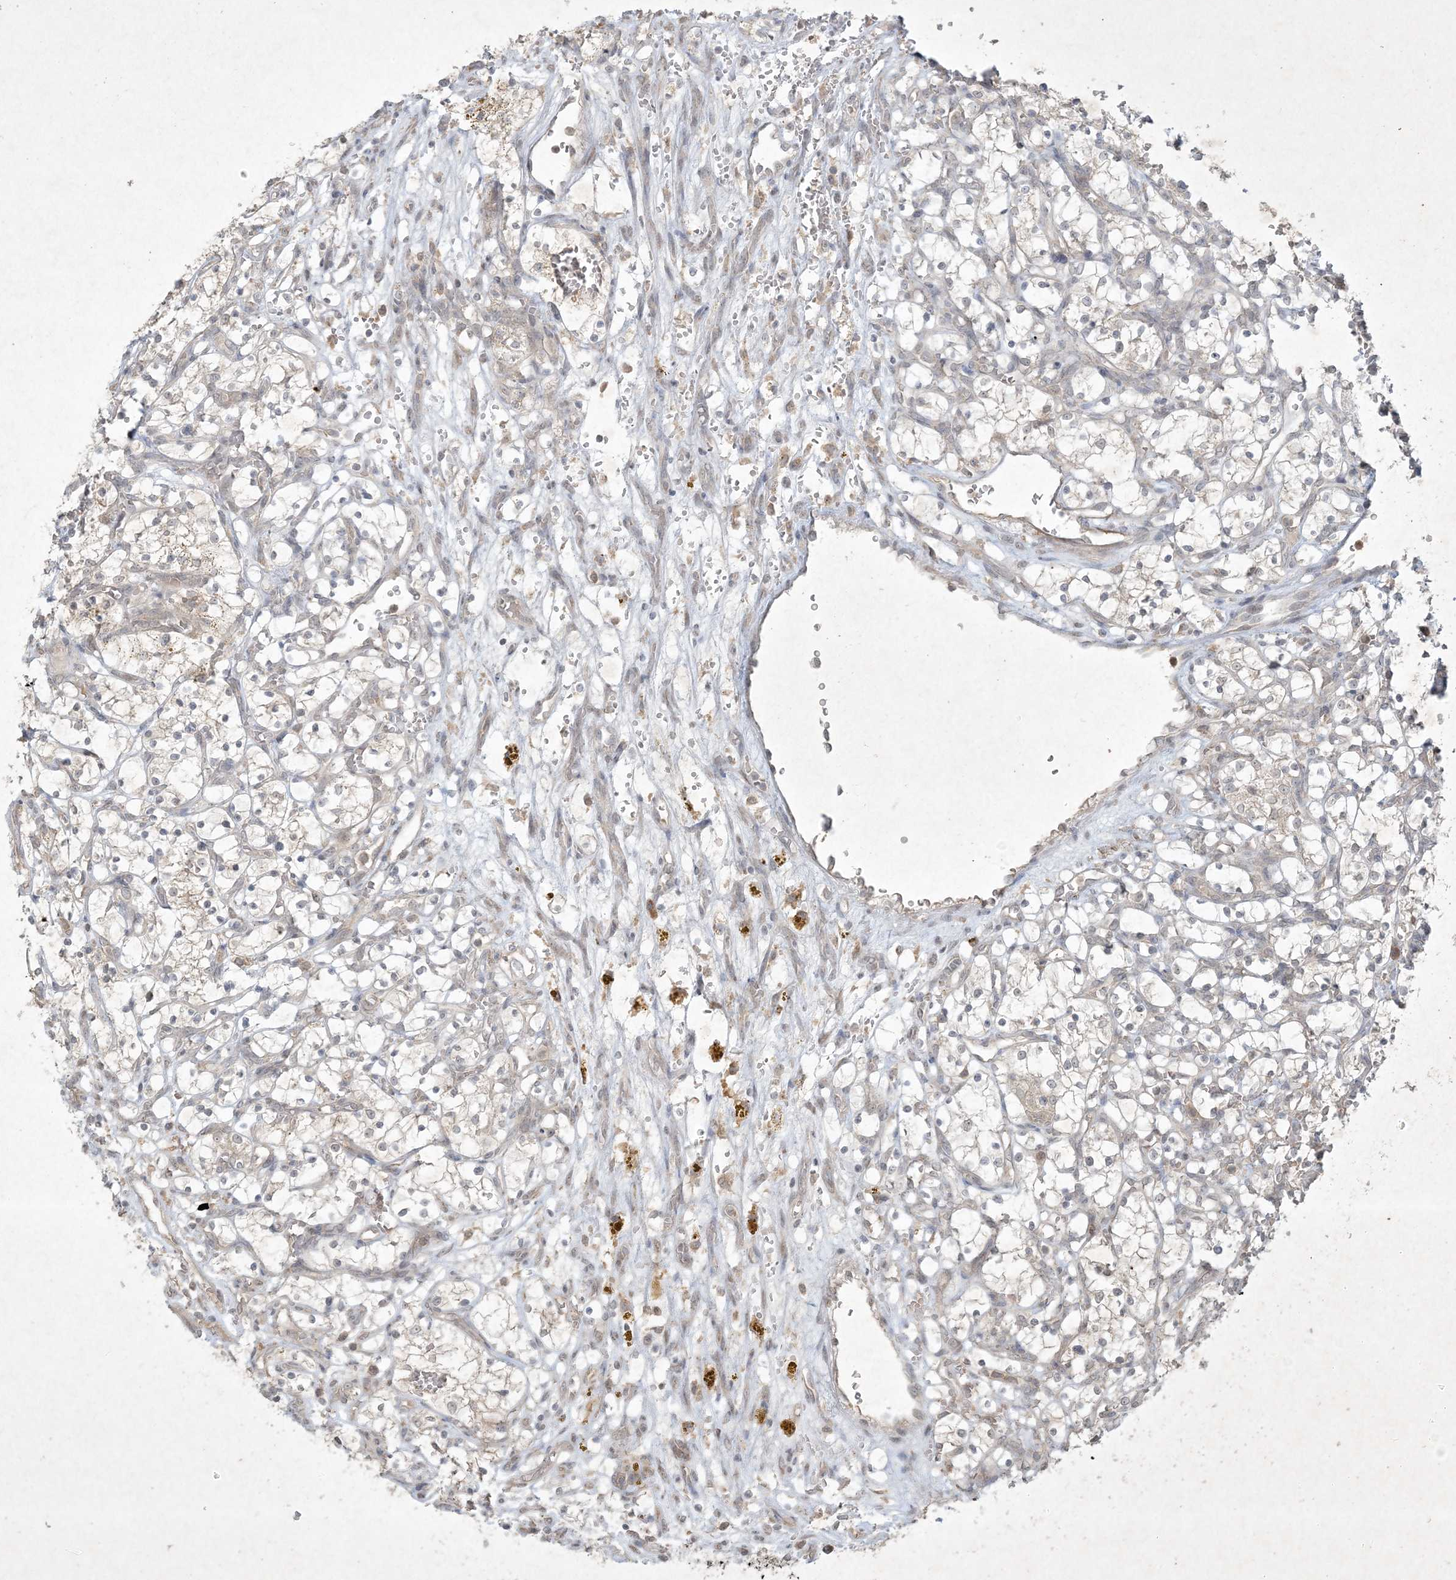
{"staining": {"intensity": "negative", "quantity": "none", "location": "none"}, "tissue": "renal cancer", "cell_type": "Tumor cells", "image_type": "cancer", "snomed": [{"axis": "morphology", "description": "Adenocarcinoma, NOS"}, {"axis": "topography", "description": "Kidney"}], "caption": "There is no significant positivity in tumor cells of renal cancer.", "gene": "NRBP2", "patient": {"sex": "female", "age": 69}}